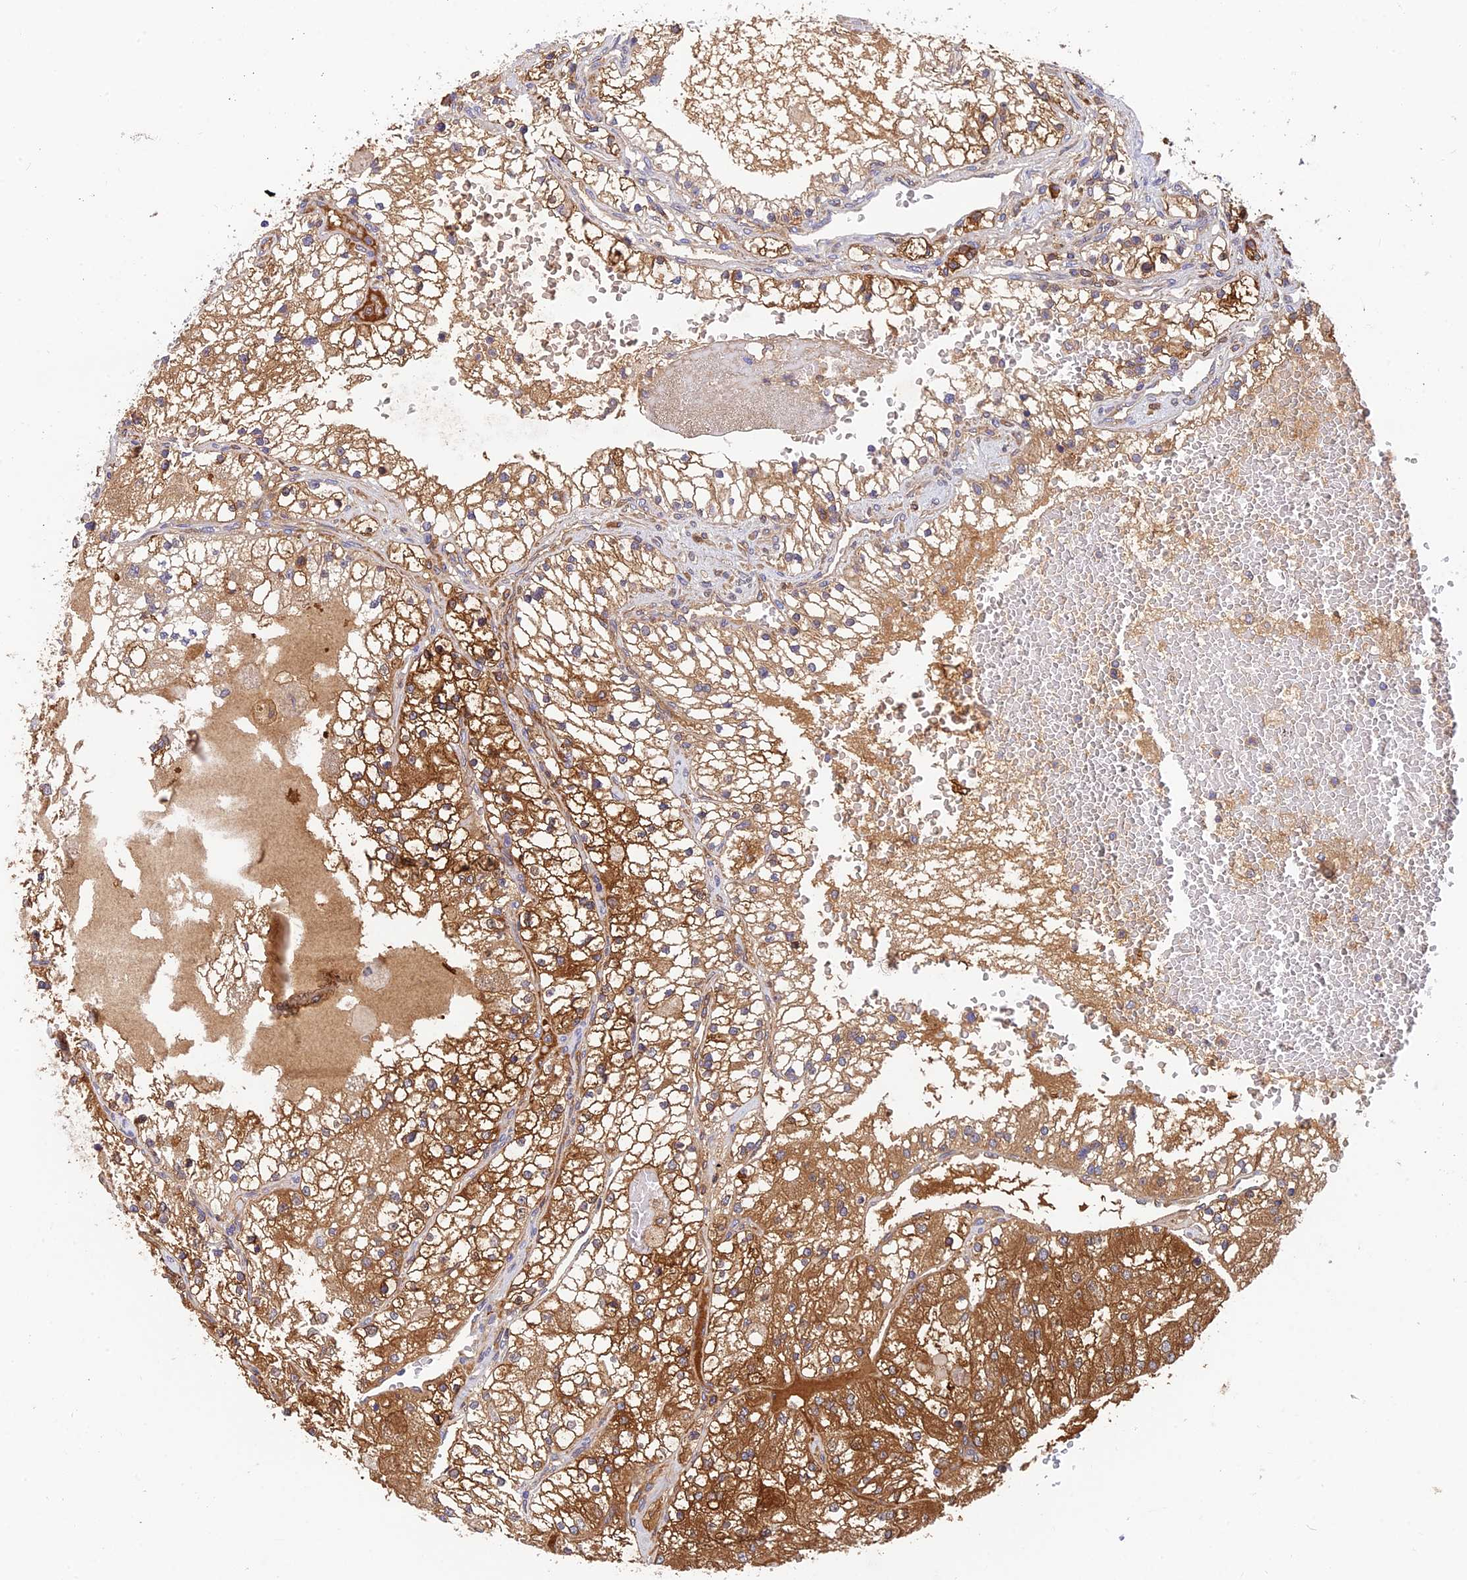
{"staining": {"intensity": "strong", "quantity": ">75%", "location": "cytoplasmic/membranous"}, "tissue": "renal cancer", "cell_type": "Tumor cells", "image_type": "cancer", "snomed": [{"axis": "morphology", "description": "Normal tissue, NOS"}, {"axis": "morphology", "description": "Adenocarcinoma, NOS"}, {"axis": "topography", "description": "Kidney"}], "caption": "Approximately >75% of tumor cells in human adenocarcinoma (renal) reveal strong cytoplasmic/membranous protein positivity as visualized by brown immunohistochemical staining.", "gene": "IPO5", "patient": {"sex": "male", "age": 68}}